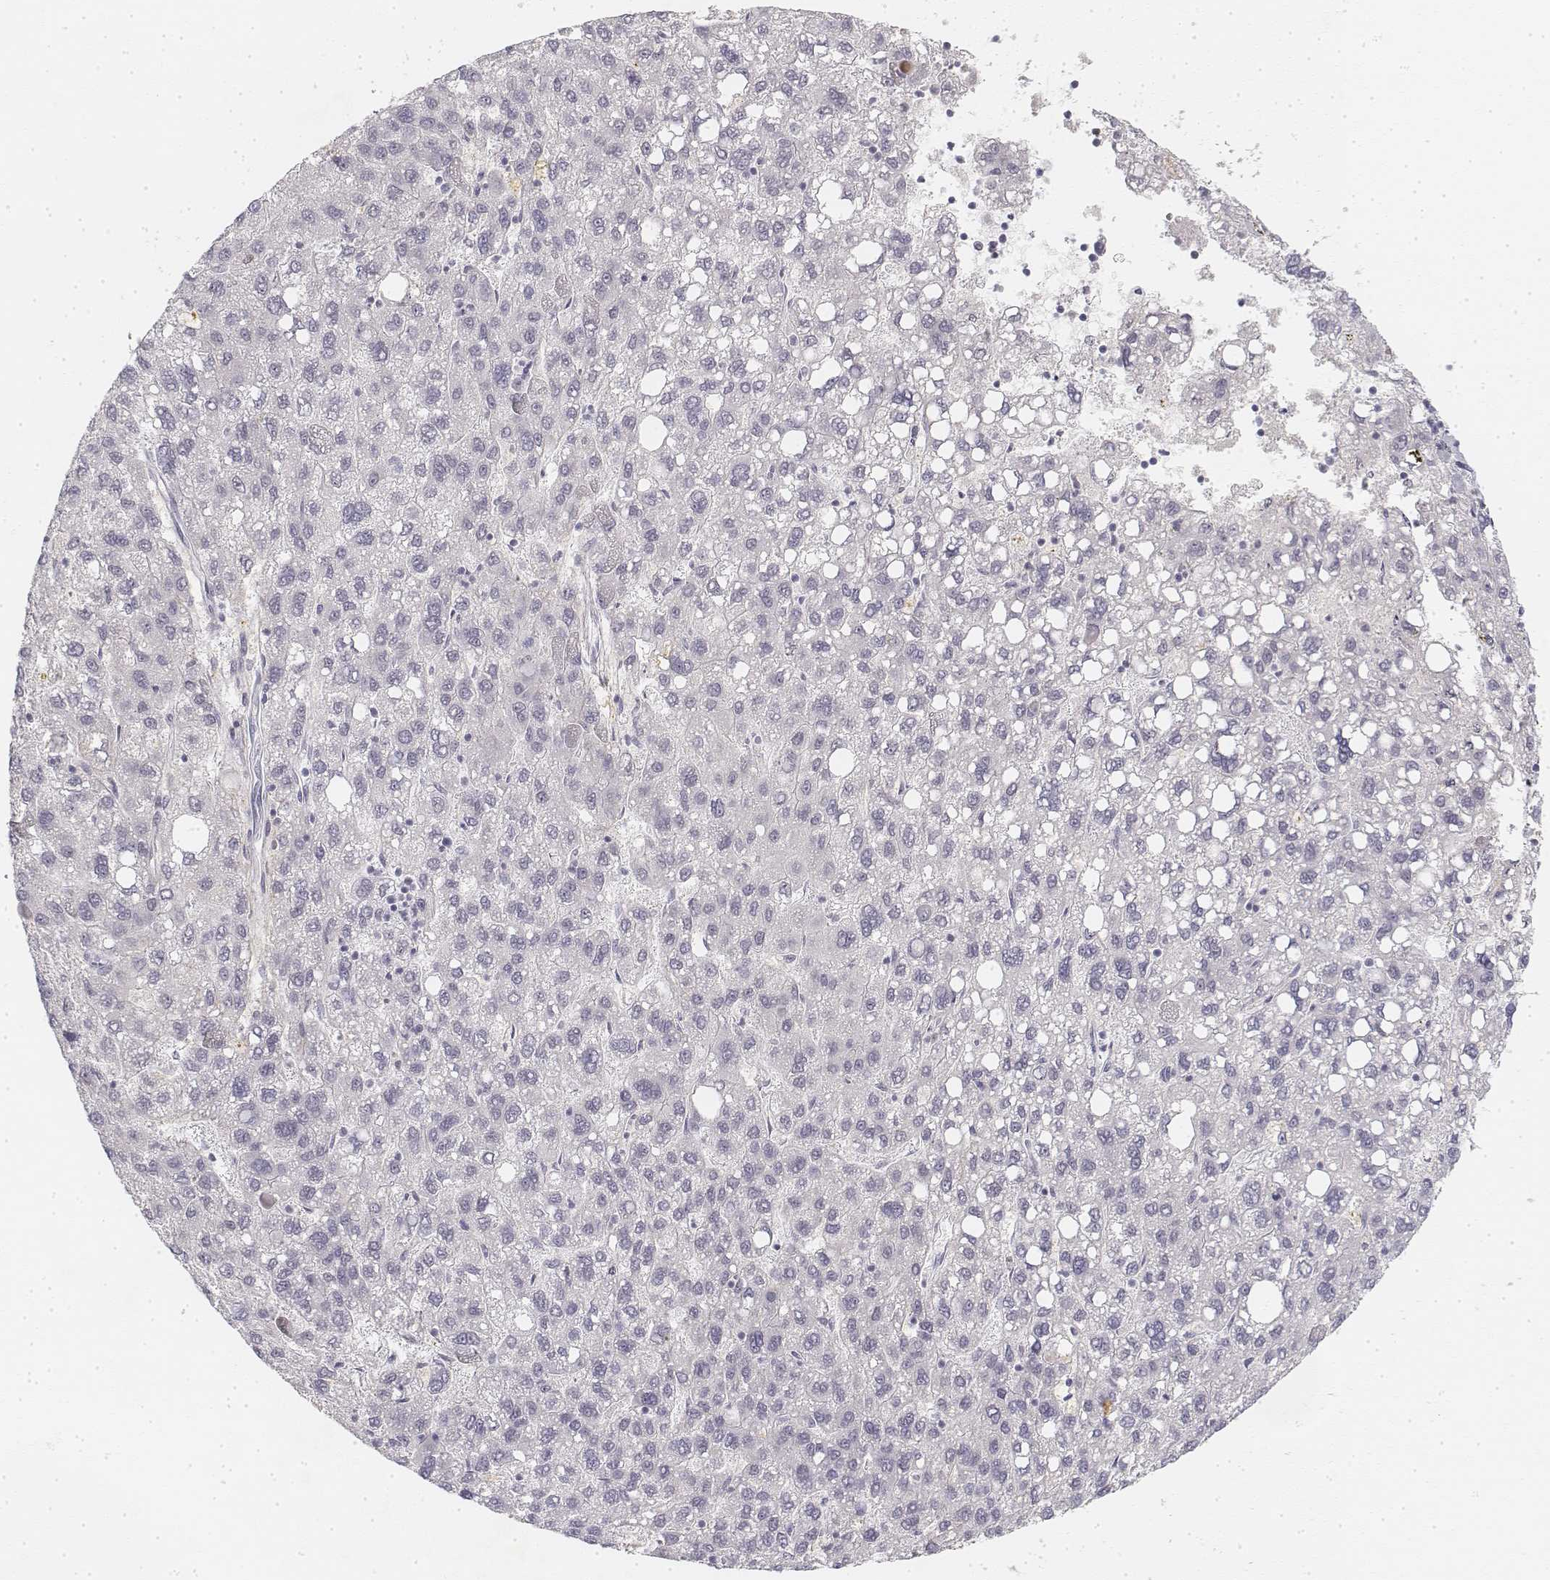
{"staining": {"intensity": "negative", "quantity": "none", "location": "none"}, "tissue": "liver cancer", "cell_type": "Tumor cells", "image_type": "cancer", "snomed": [{"axis": "morphology", "description": "Carcinoma, Hepatocellular, NOS"}, {"axis": "topography", "description": "Liver"}], "caption": "The IHC histopathology image has no significant staining in tumor cells of liver cancer (hepatocellular carcinoma) tissue. (DAB immunohistochemistry, high magnification).", "gene": "KRT84", "patient": {"sex": "female", "age": 82}}